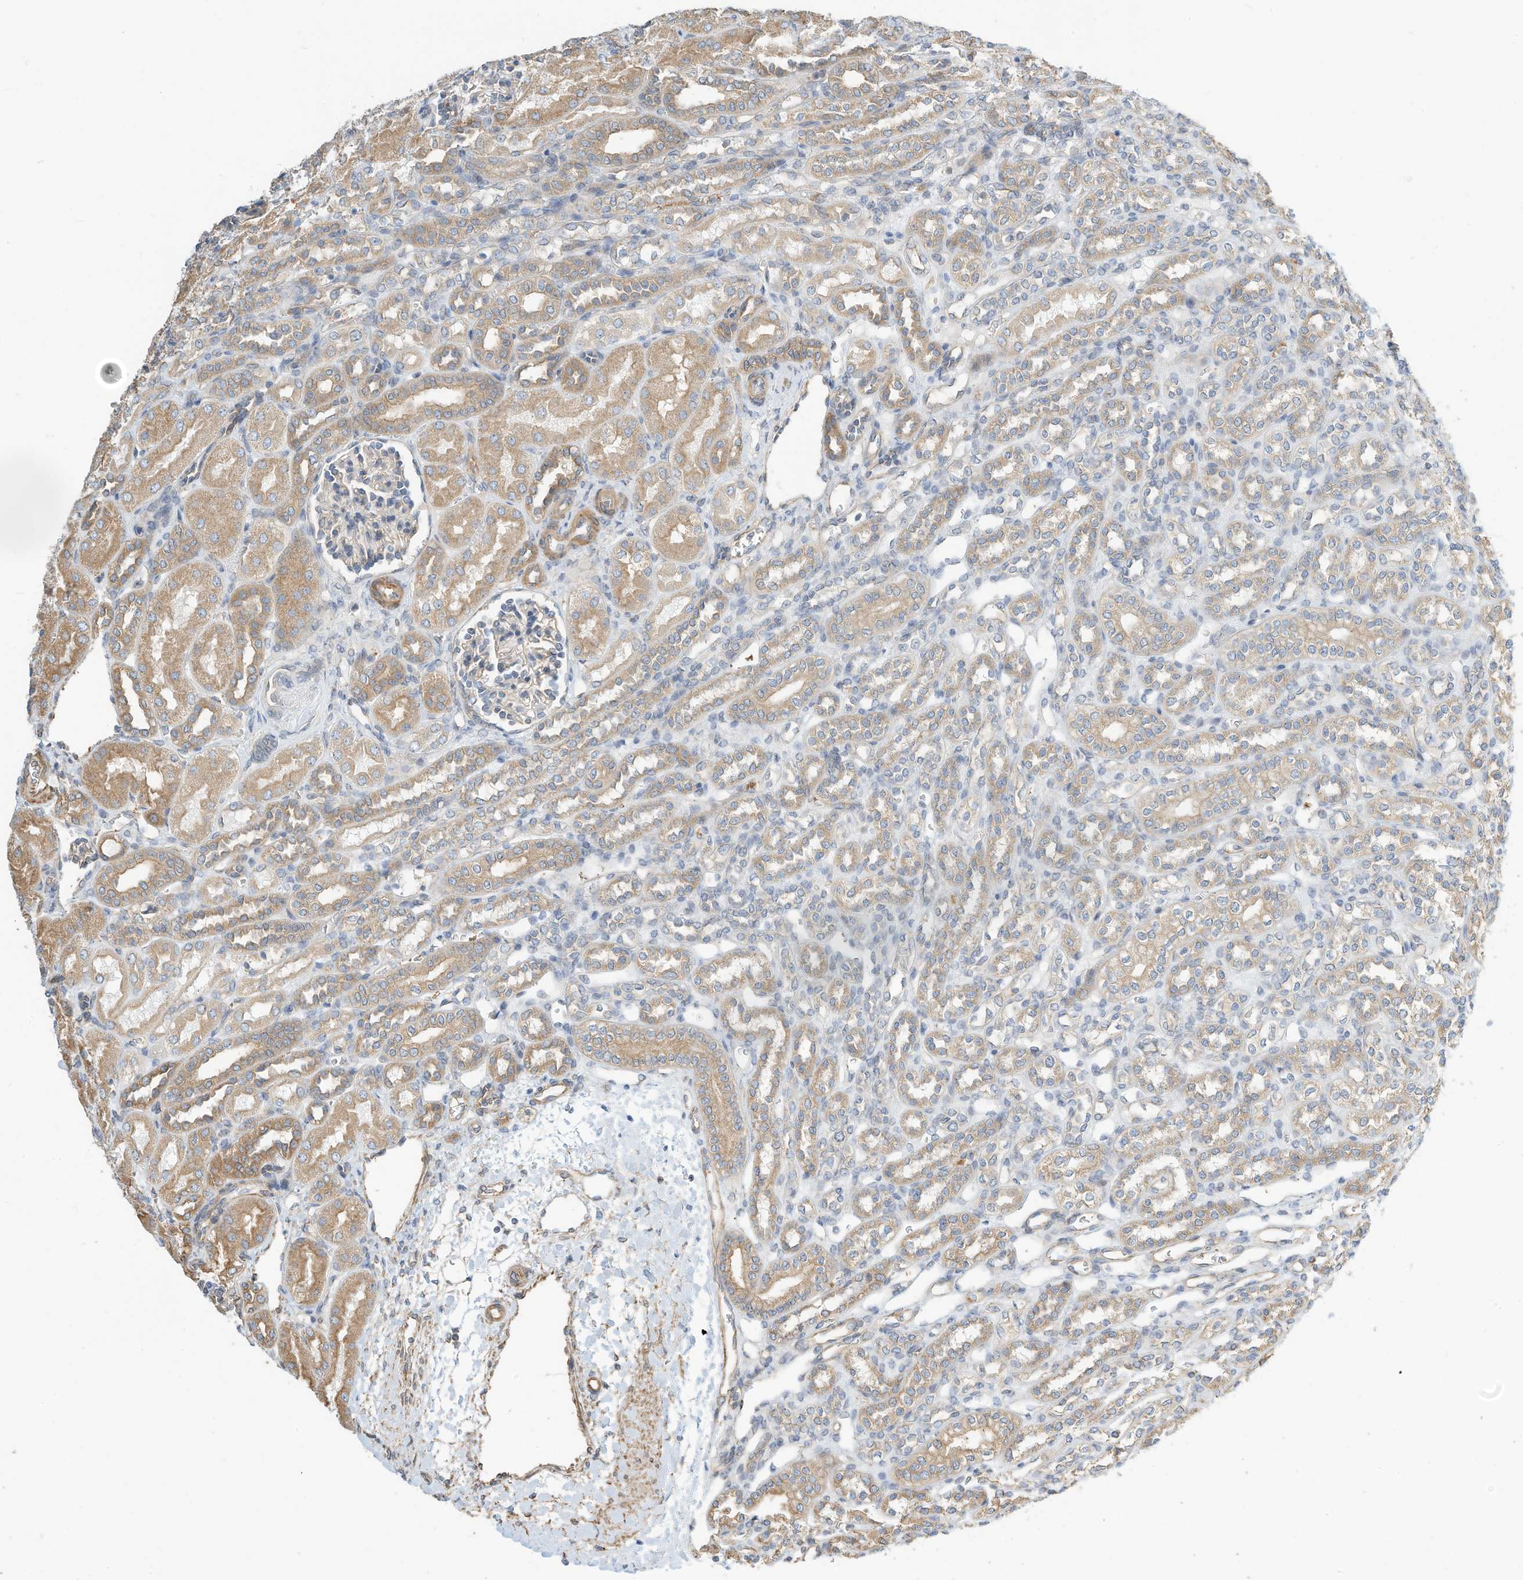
{"staining": {"intensity": "weak", "quantity": "<25%", "location": "cytoplasmic/membranous"}, "tissue": "kidney", "cell_type": "Cells in glomeruli", "image_type": "normal", "snomed": [{"axis": "morphology", "description": "Normal tissue, NOS"}, {"axis": "morphology", "description": "Neoplasm, malignant, NOS"}, {"axis": "topography", "description": "Kidney"}], "caption": "A high-resolution photomicrograph shows immunohistochemistry (IHC) staining of normal kidney, which exhibits no significant expression in cells in glomeruli.", "gene": "OFD1", "patient": {"sex": "female", "age": 1}}